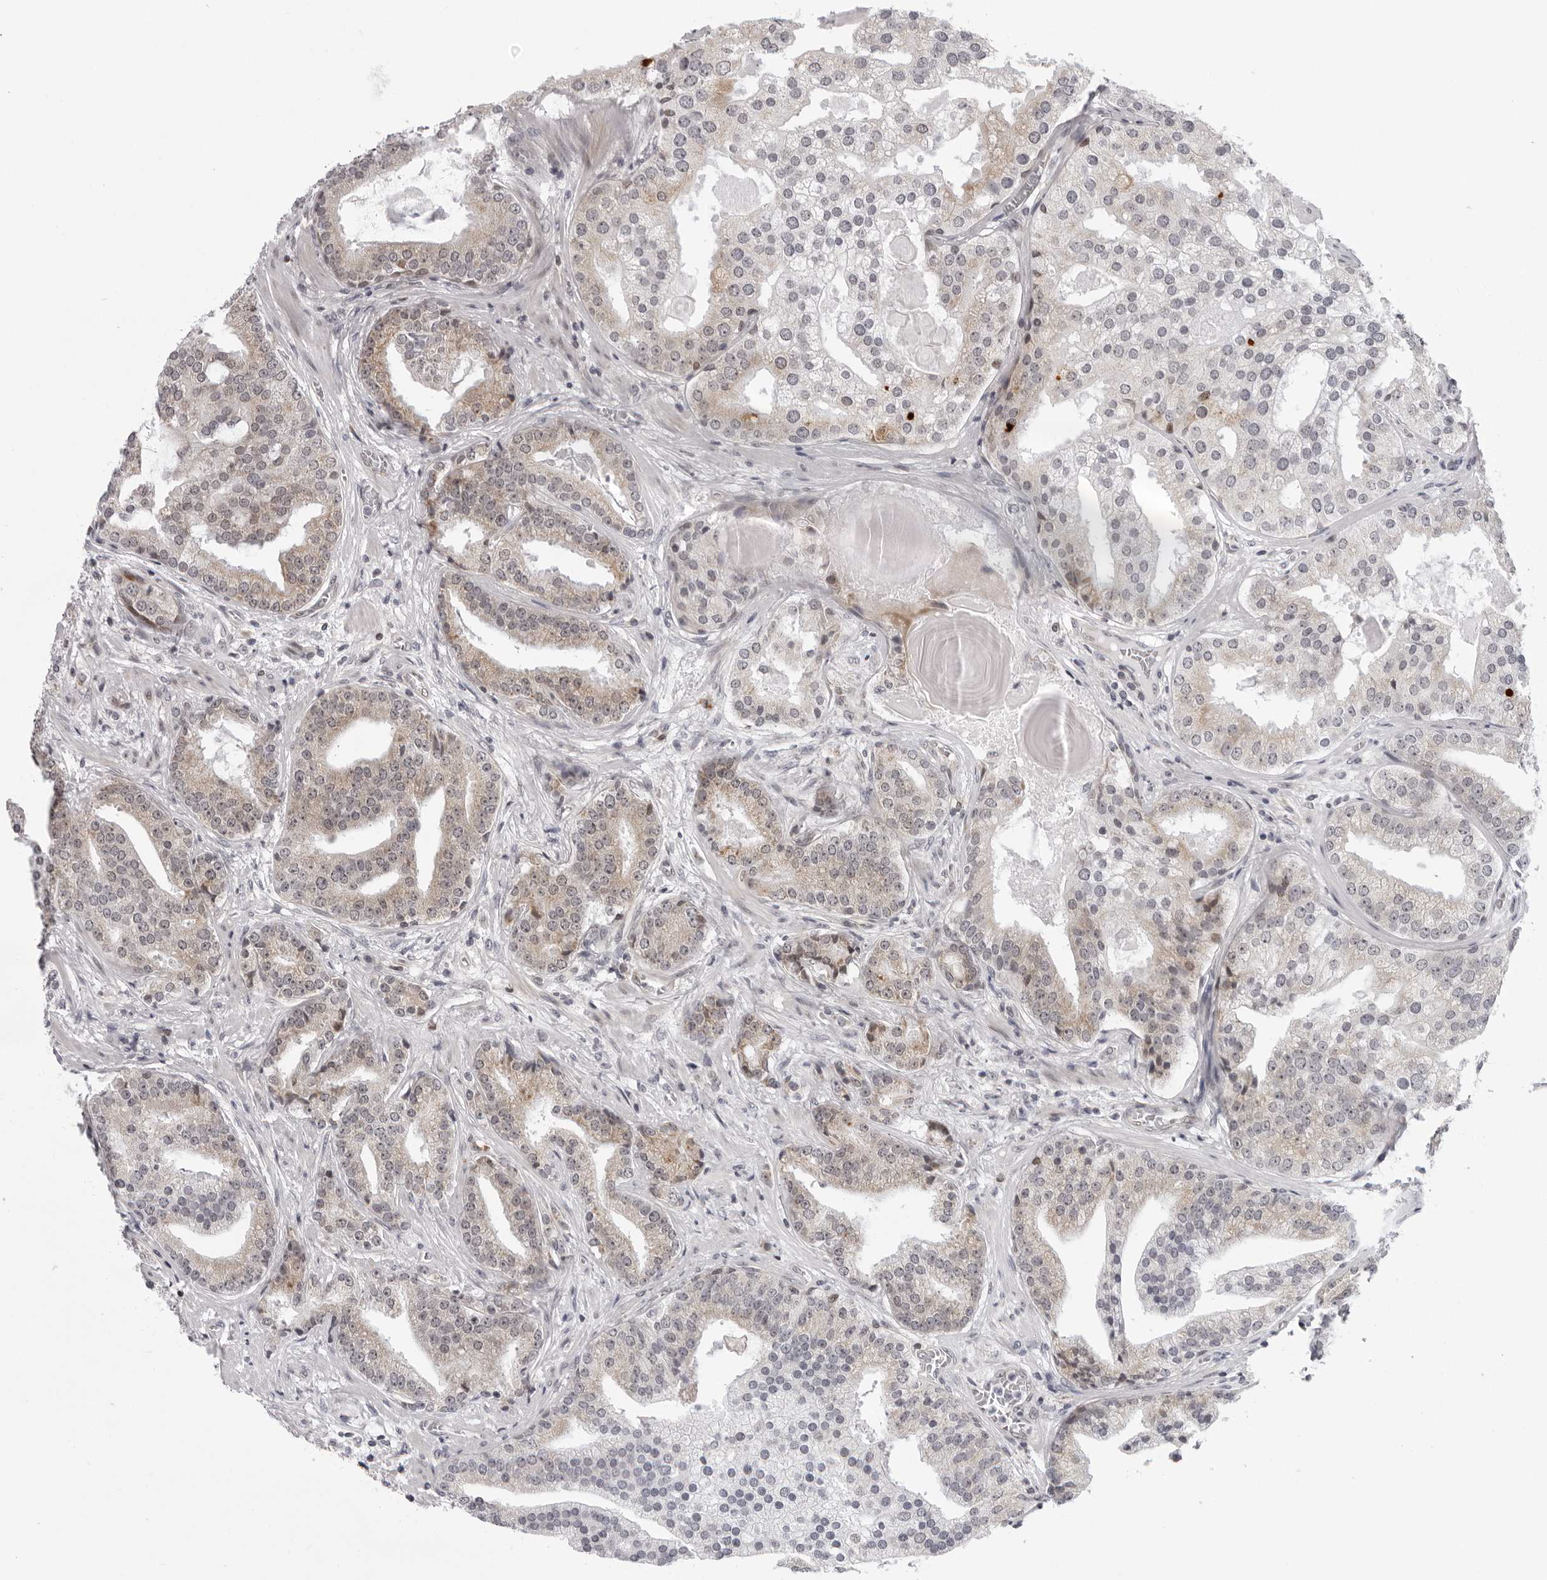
{"staining": {"intensity": "weak", "quantity": "25%-75%", "location": "cytoplasmic/membranous"}, "tissue": "prostate cancer", "cell_type": "Tumor cells", "image_type": "cancer", "snomed": [{"axis": "morphology", "description": "Adenocarcinoma, Low grade"}, {"axis": "topography", "description": "Prostate"}], "caption": "Immunohistochemical staining of low-grade adenocarcinoma (prostate) displays low levels of weak cytoplasmic/membranous protein expression in approximately 25%-75% of tumor cells. Ihc stains the protein in brown and the nuclei are stained blue.", "gene": "GCSAML", "patient": {"sex": "male", "age": 67}}